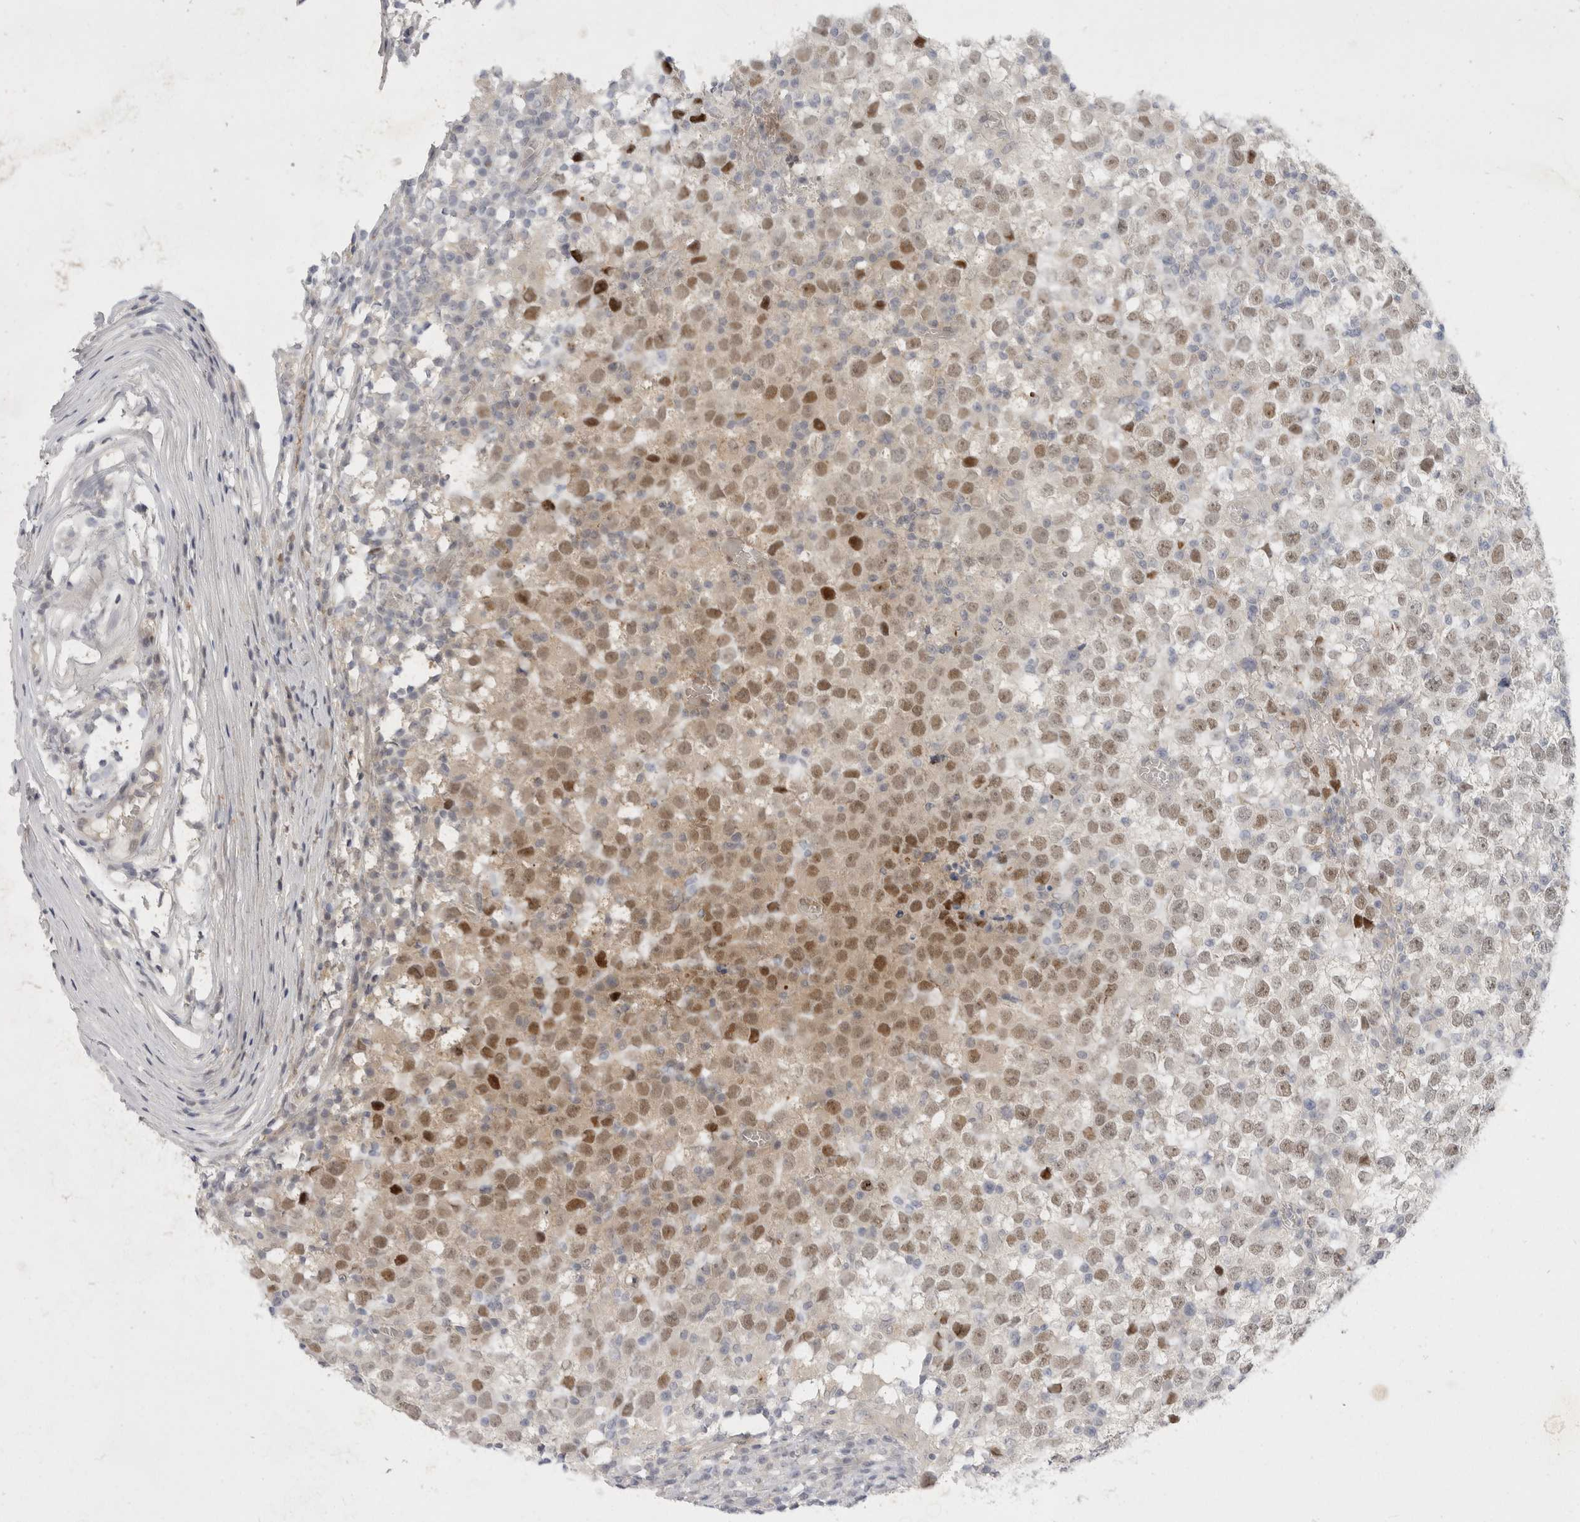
{"staining": {"intensity": "moderate", "quantity": "25%-75%", "location": "nuclear"}, "tissue": "testis cancer", "cell_type": "Tumor cells", "image_type": "cancer", "snomed": [{"axis": "morphology", "description": "Seminoma, NOS"}, {"axis": "topography", "description": "Testis"}], "caption": "High-magnification brightfield microscopy of testis cancer (seminoma) stained with DAB (brown) and counterstained with hematoxylin (blue). tumor cells exhibit moderate nuclear staining is identified in approximately25%-75% of cells.", "gene": "TOM1L2", "patient": {"sex": "male", "age": 65}}